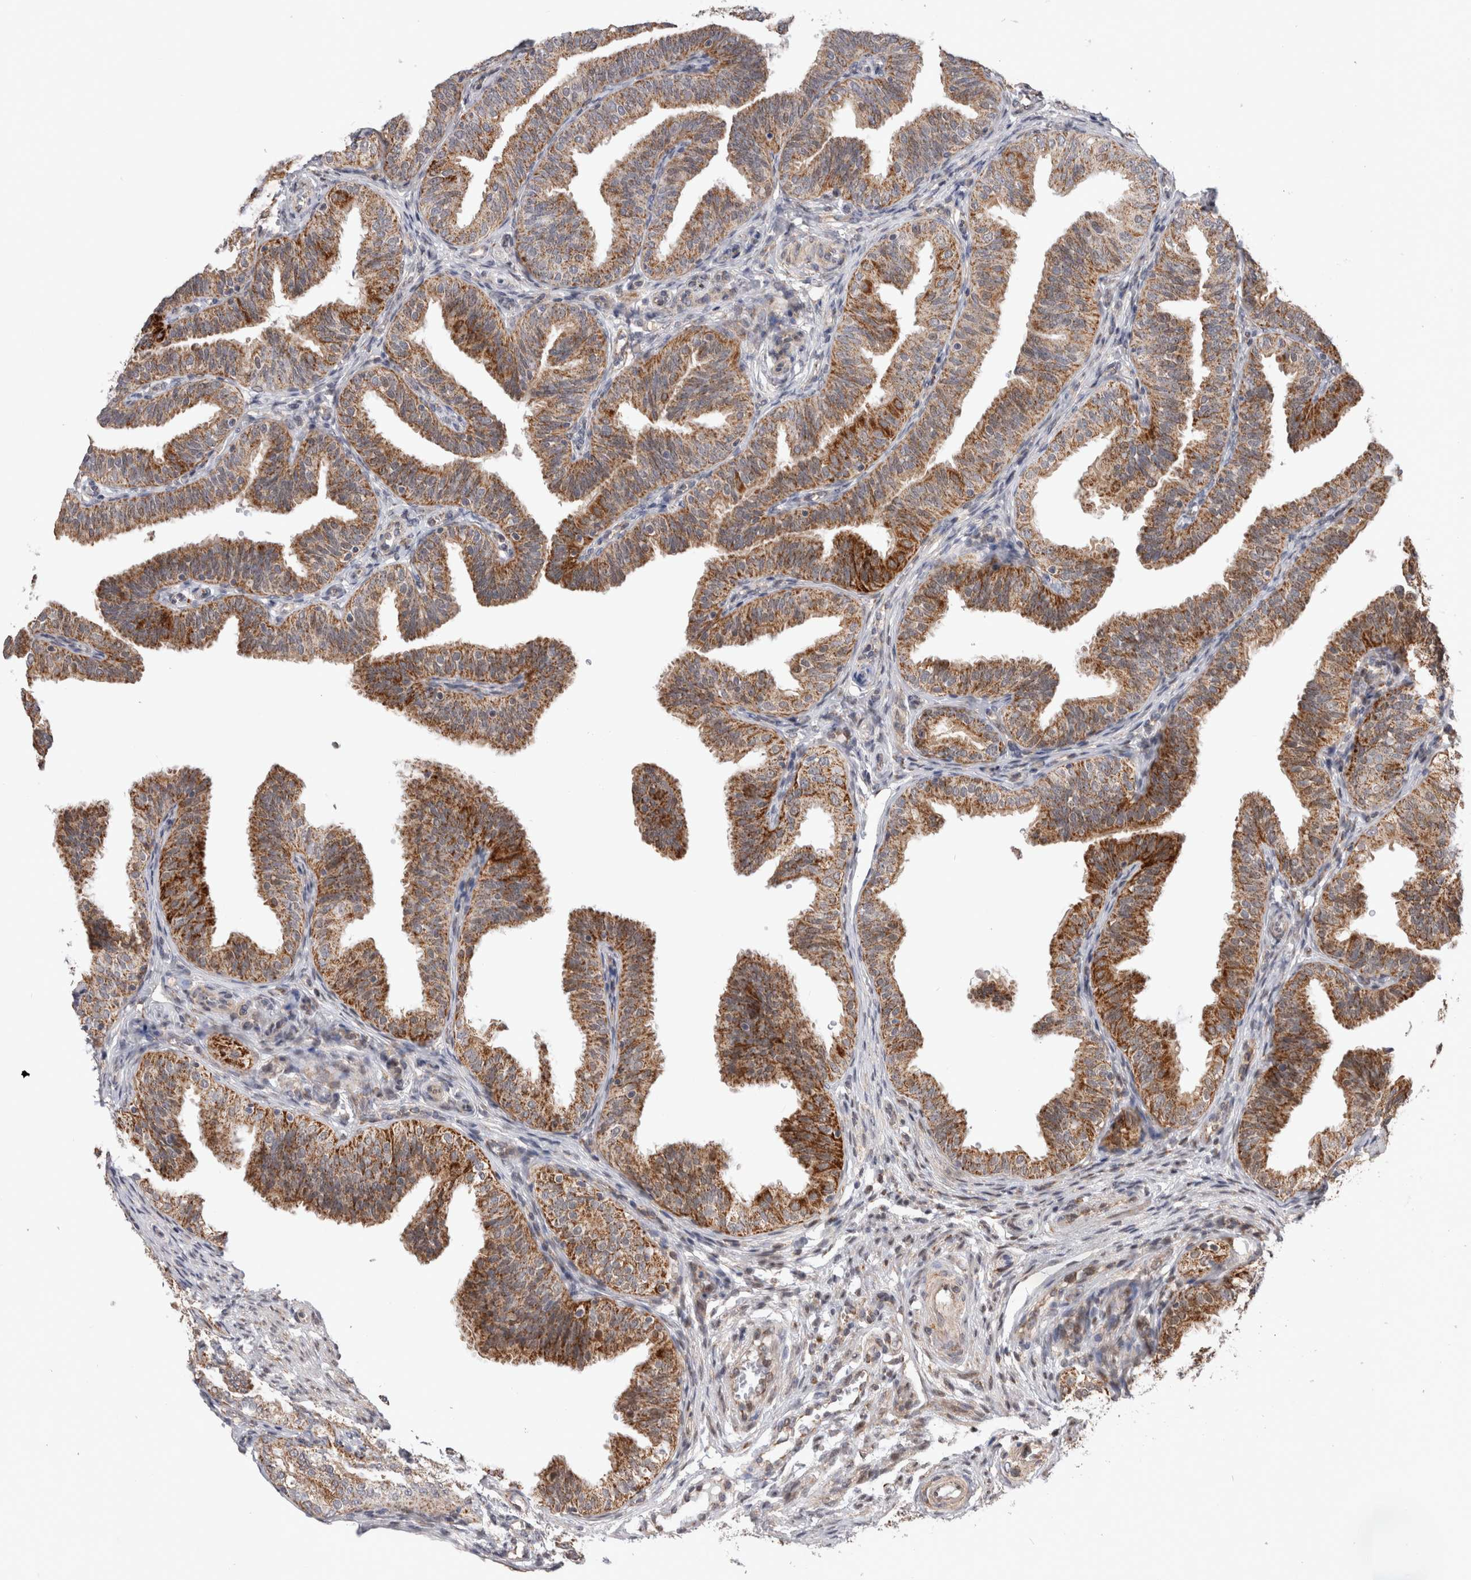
{"staining": {"intensity": "moderate", "quantity": ">75%", "location": "cytoplasmic/membranous"}, "tissue": "fallopian tube", "cell_type": "Glandular cells", "image_type": "normal", "snomed": [{"axis": "morphology", "description": "Normal tissue, NOS"}, {"axis": "topography", "description": "Fallopian tube"}], "caption": "A brown stain labels moderate cytoplasmic/membranous positivity of a protein in glandular cells of normal fallopian tube.", "gene": "MRPL37", "patient": {"sex": "female", "age": 35}}